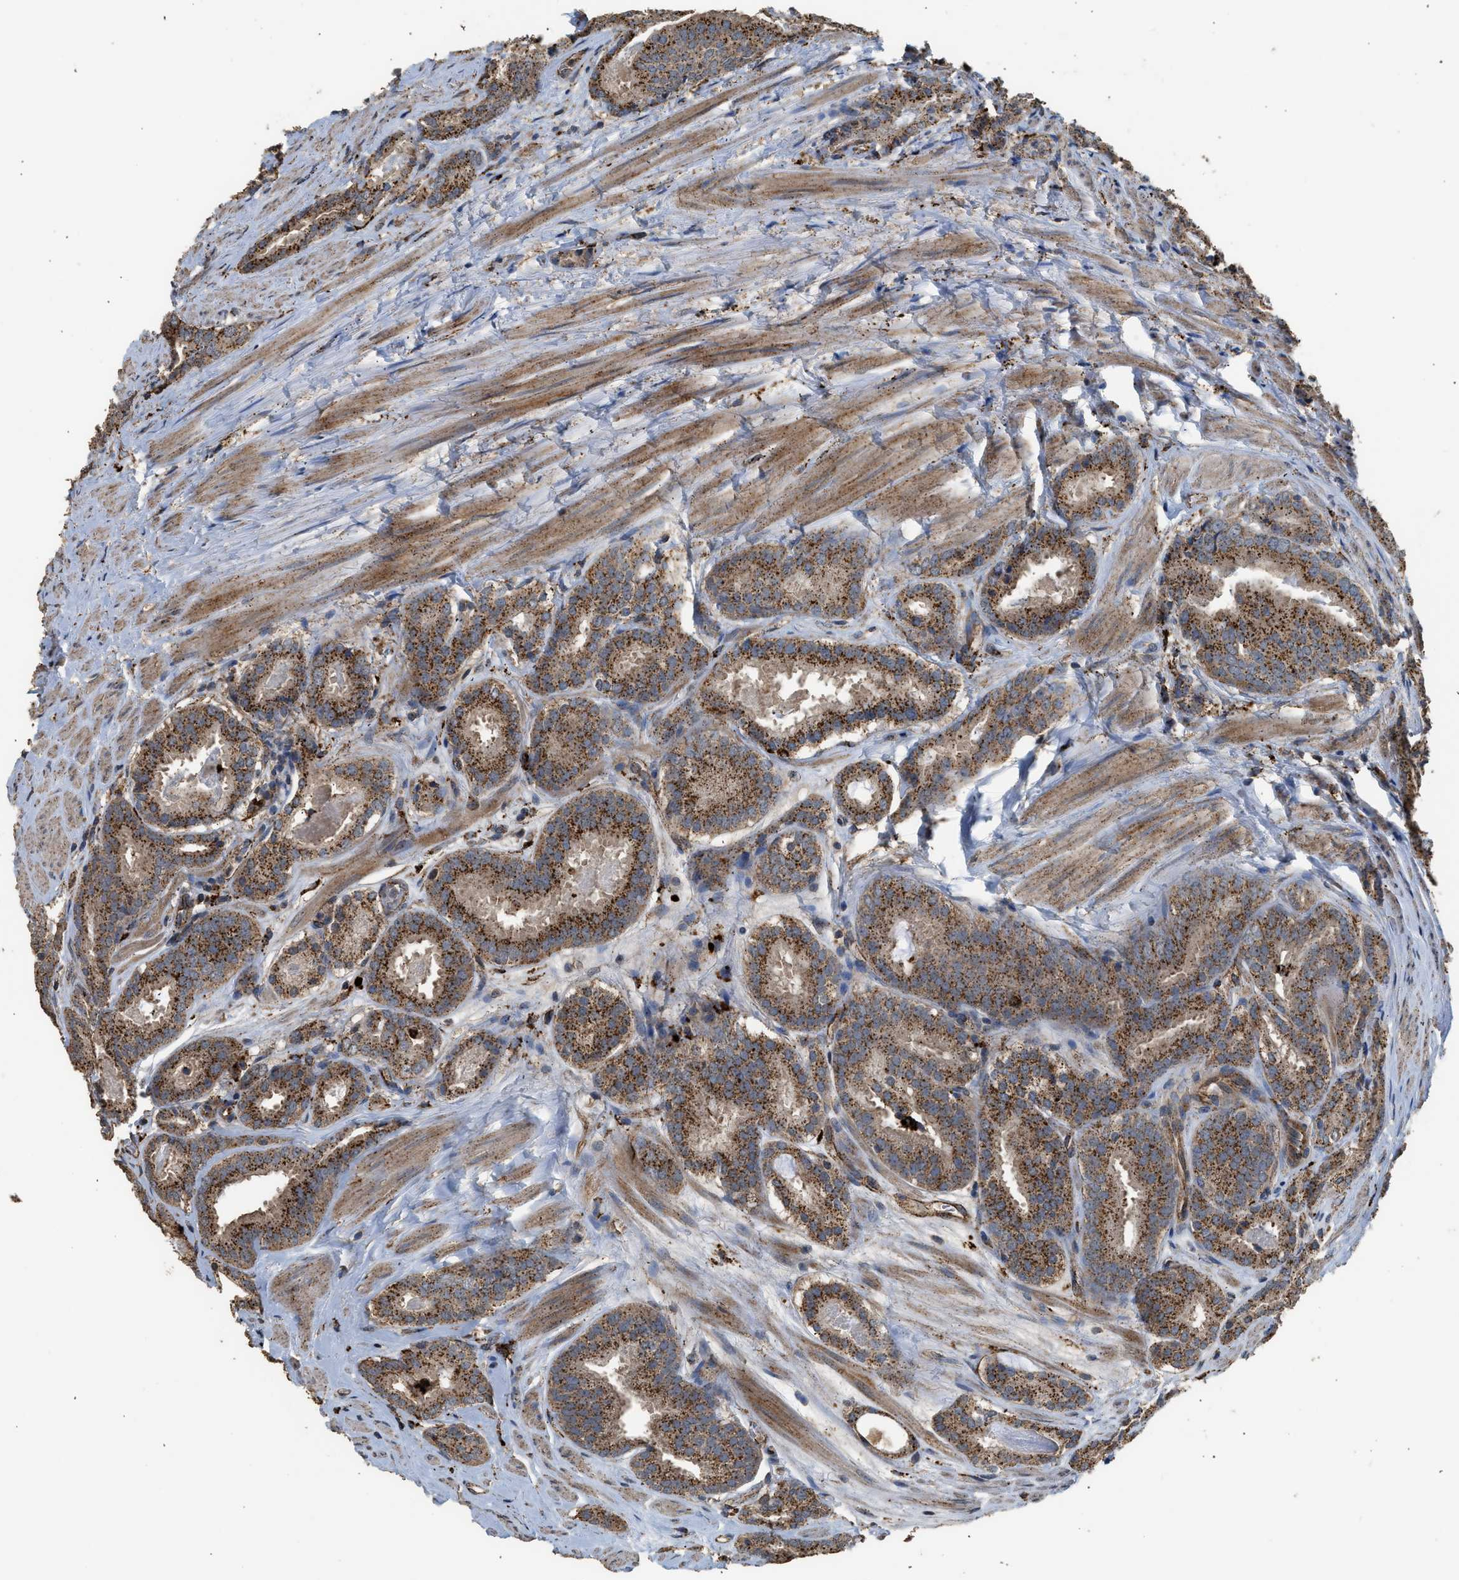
{"staining": {"intensity": "moderate", "quantity": ">75%", "location": "cytoplasmic/membranous"}, "tissue": "prostate cancer", "cell_type": "Tumor cells", "image_type": "cancer", "snomed": [{"axis": "morphology", "description": "Adenocarcinoma, Low grade"}, {"axis": "topography", "description": "Prostate"}], "caption": "Low-grade adenocarcinoma (prostate) stained for a protein (brown) shows moderate cytoplasmic/membranous positive staining in approximately >75% of tumor cells.", "gene": "CTSV", "patient": {"sex": "male", "age": 69}}